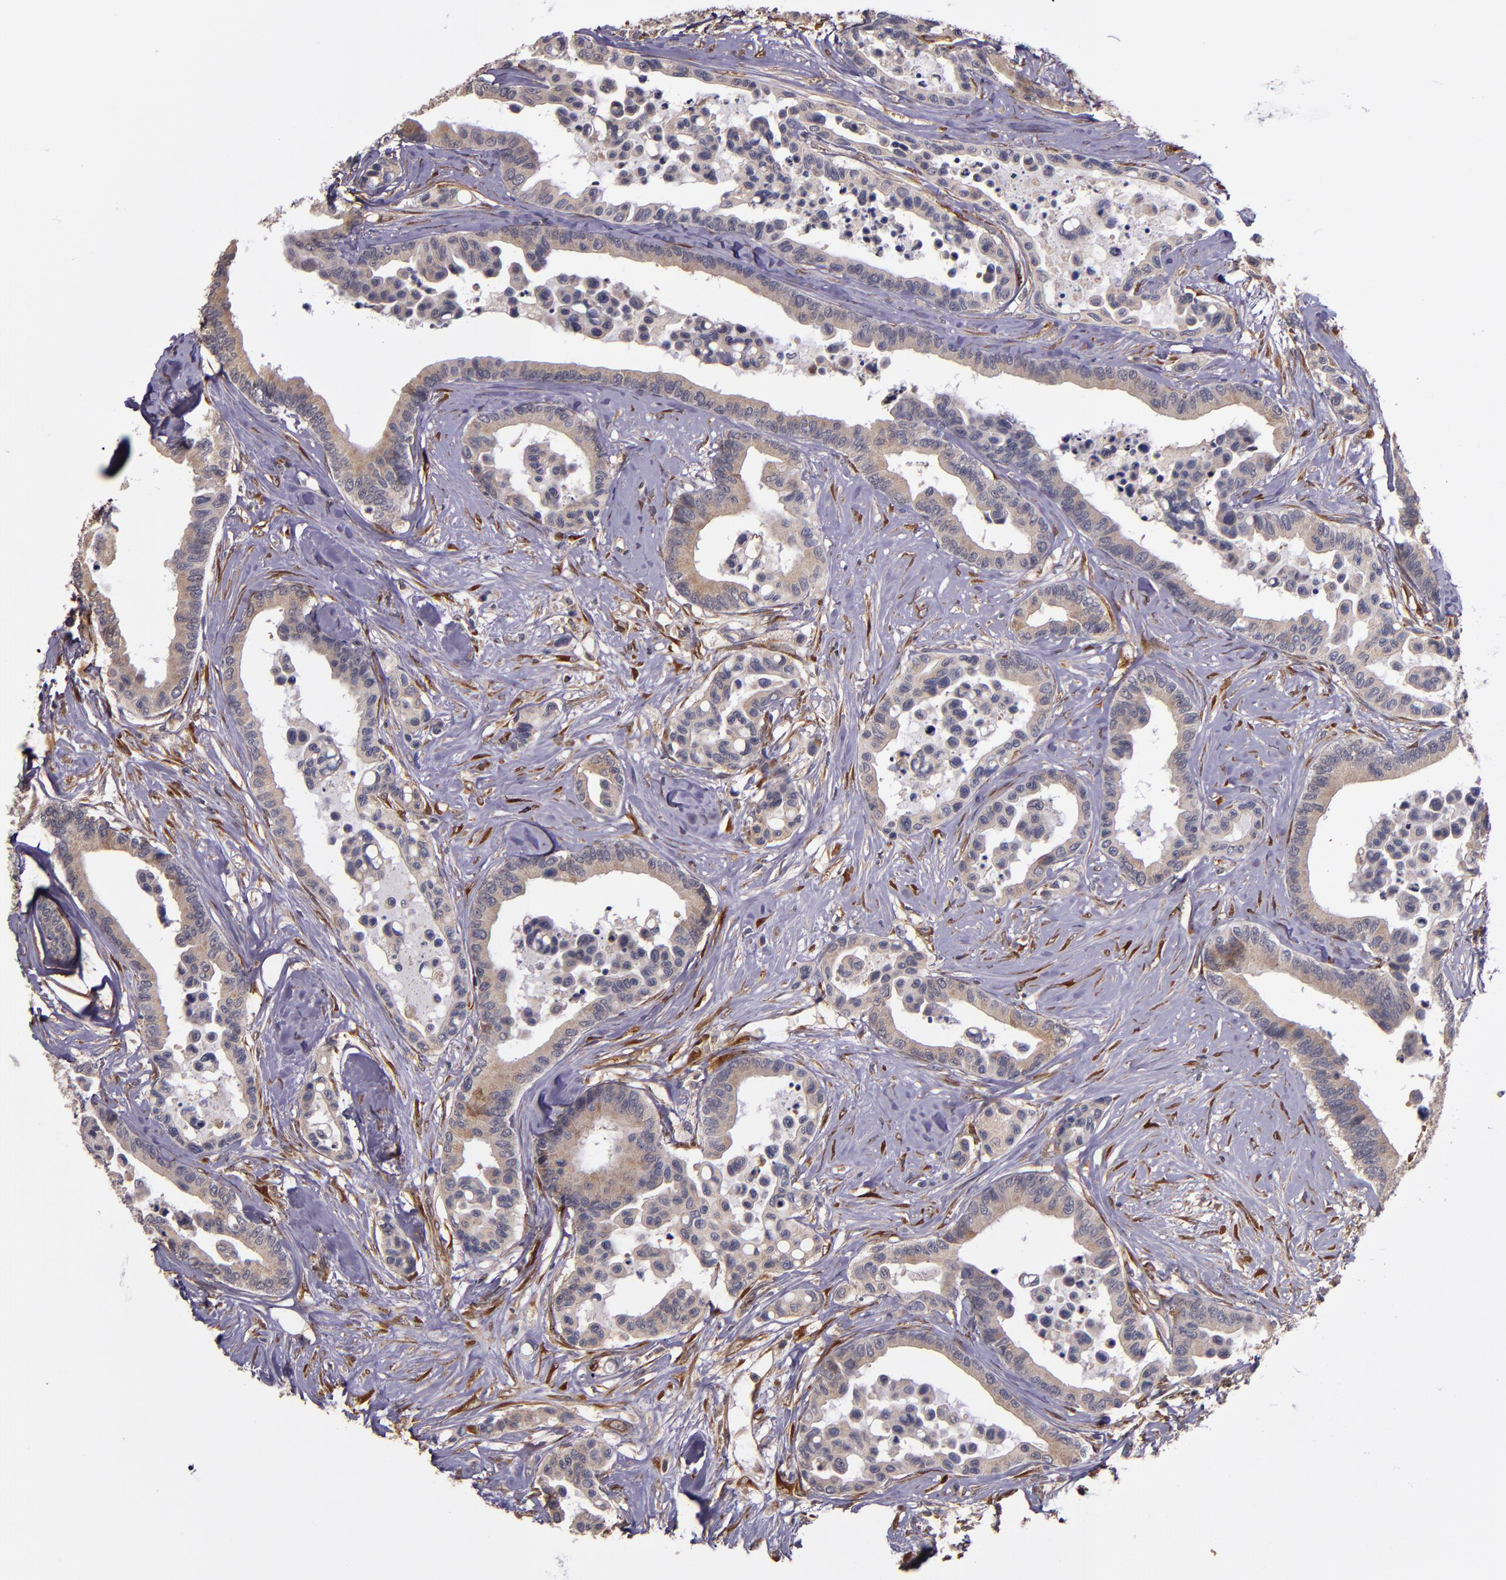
{"staining": {"intensity": "moderate", "quantity": ">75%", "location": "cytoplasmic/membranous"}, "tissue": "colorectal cancer", "cell_type": "Tumor cells", "image_type": "cancer", "snomed": [{"axis": "morphology", "description": "Adenocarcinoma, NOS"}, {"axis": "topography", "description": "Colon"}], "caption": "Immunohistochemistry (IHC) histopathology image of human colorectal adenocarcinoma stained for a protein (brown), which reveals medium levels of moderate cytoplasmic/membranous positivity in about >75% of tumor cells.", "gene": "PRAF2", "patient": {"sex": "male", "age": 82}}